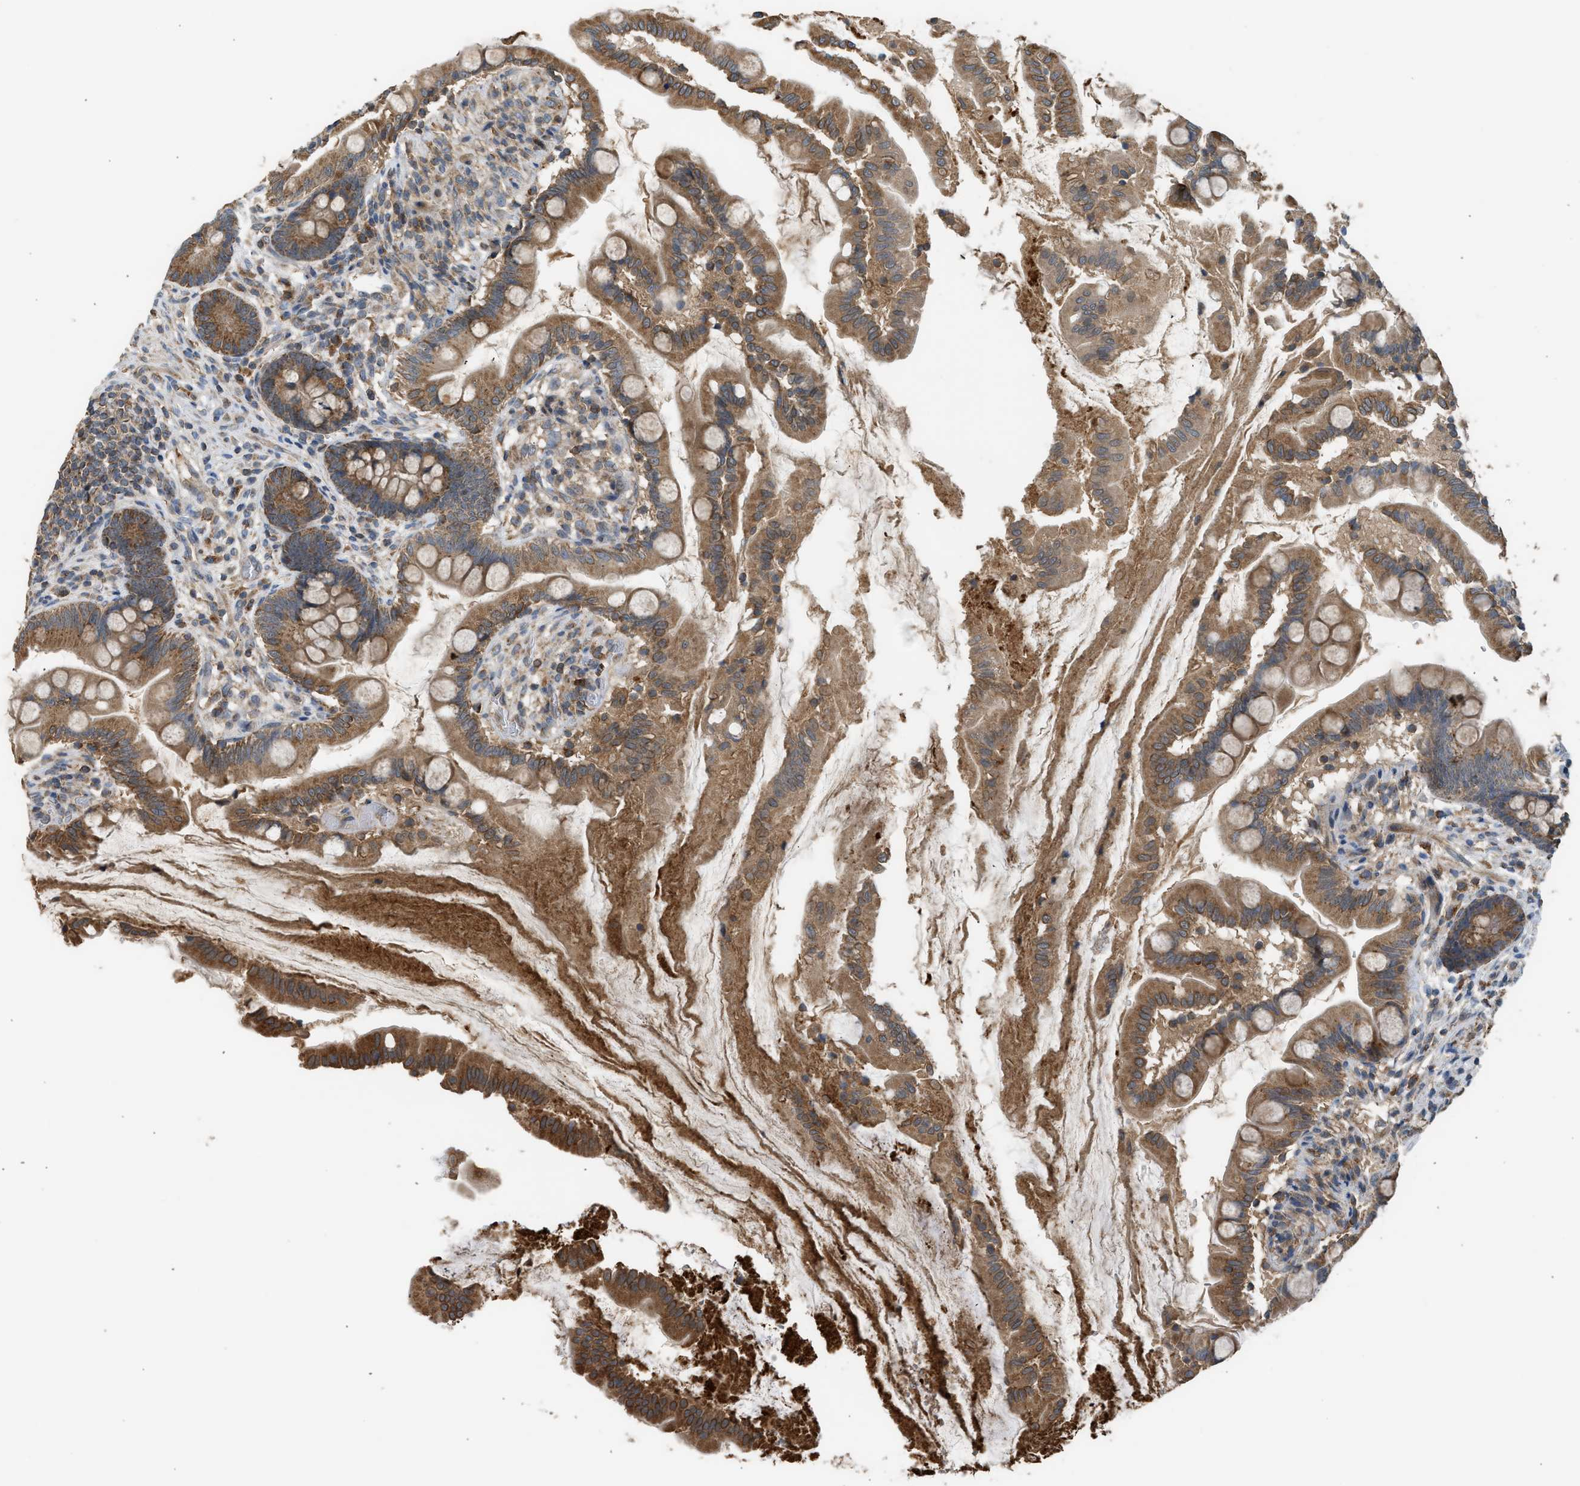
{"staining": {"intensity": "strong", "quantity": ">75%", "location": "cytoplasmic/membranous"}, "tissue": "small intestine", "cell_type": "Glandular cells", "image_type": "normal", "snomed": [{"axis": "morphology", "description": "Normal tissue, NOS"}, {"axis": "topography", "description": "Small intestine"}], "caption": "This histopathology image demonstrates immunohistochemistry (IHC) staining of benign small intestine, with high strong cytoplasmic/membranous staining in approximately >75% of glandular cells.", "gene": "STARD3", "patient": {"sex": "female", "age": 56}}